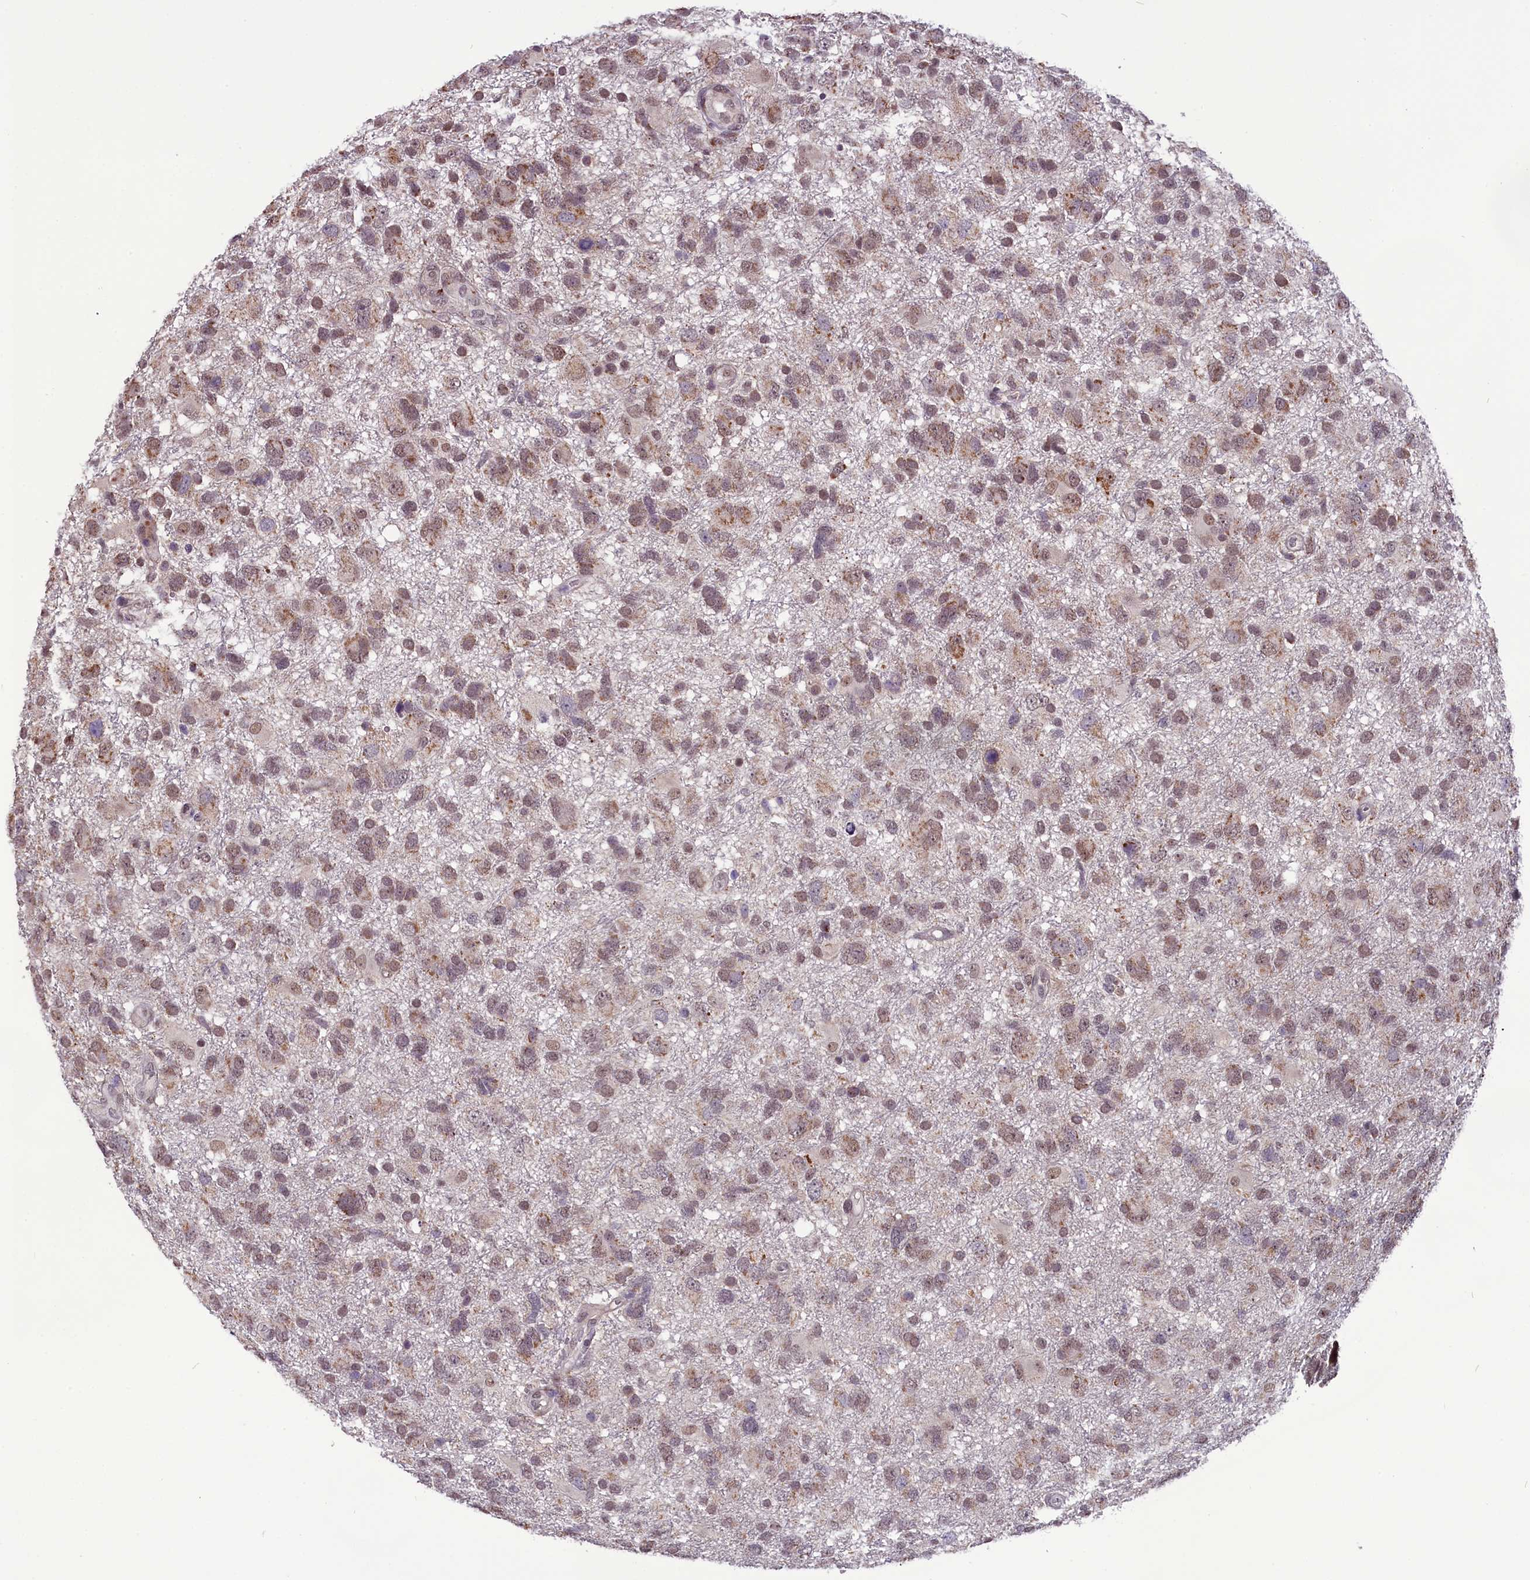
{"staining": {"intensity": "moderate", "quantity": ">75%", "location": "cytoplasmic/membranous,nuclear"}, "tissue": "glioma", "cell_type": "Tumor cells", "image_type": "cancer", "snomed": [{"axis": "morphology", "description": "Glioma, malignant, High grade"}, {"axis": "topography", "description": "Brain"}], "caption": "Moderate cytoplasmic/membranous and nuclear positivity is appreciated in about >75% of tumor cells in glioma.", "gene": "RPUSD2", "patient": {"sex": "male", "age": 61}}